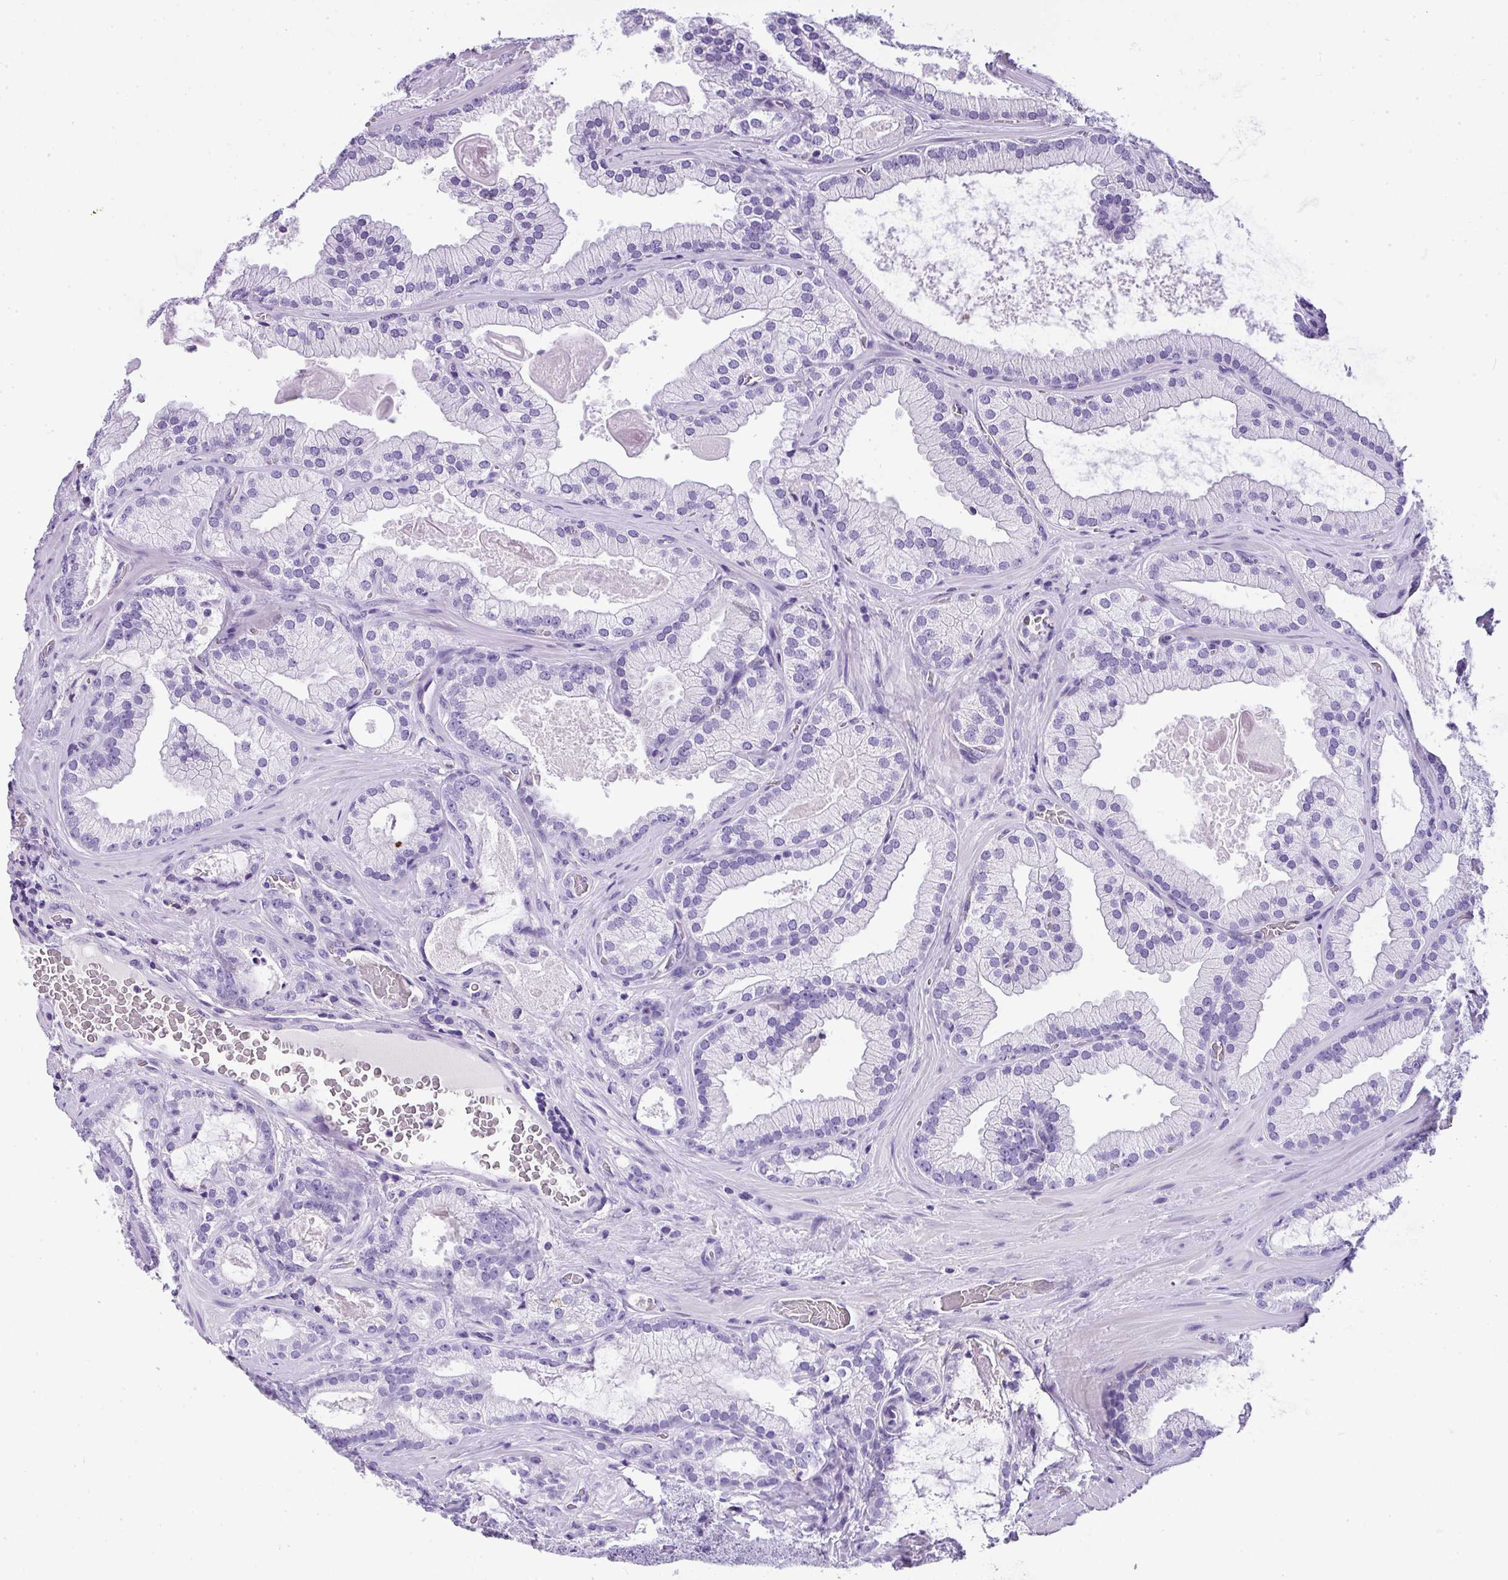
{"staining": {"intensity": "negative", "quantity": "none", "location": "none"}, "tissue": "prostate cancer", "cell_type": "Tumor cells", "image_type": "cancer", "snomed": [{"axis": "morphology", "description": "Adenocarcinoma, High grade"}, {"axis": "topography", "description": "Prostate"}], "caption": "IHC micrograph of prostate high-grade adenocarcinoma stained for a protein (brown), which reveals no staining in tumor cells. (DAB immunohistochemistry, high magnification).", "gene": "MUC21", "patient": {"sex": "male", "age": 68}}